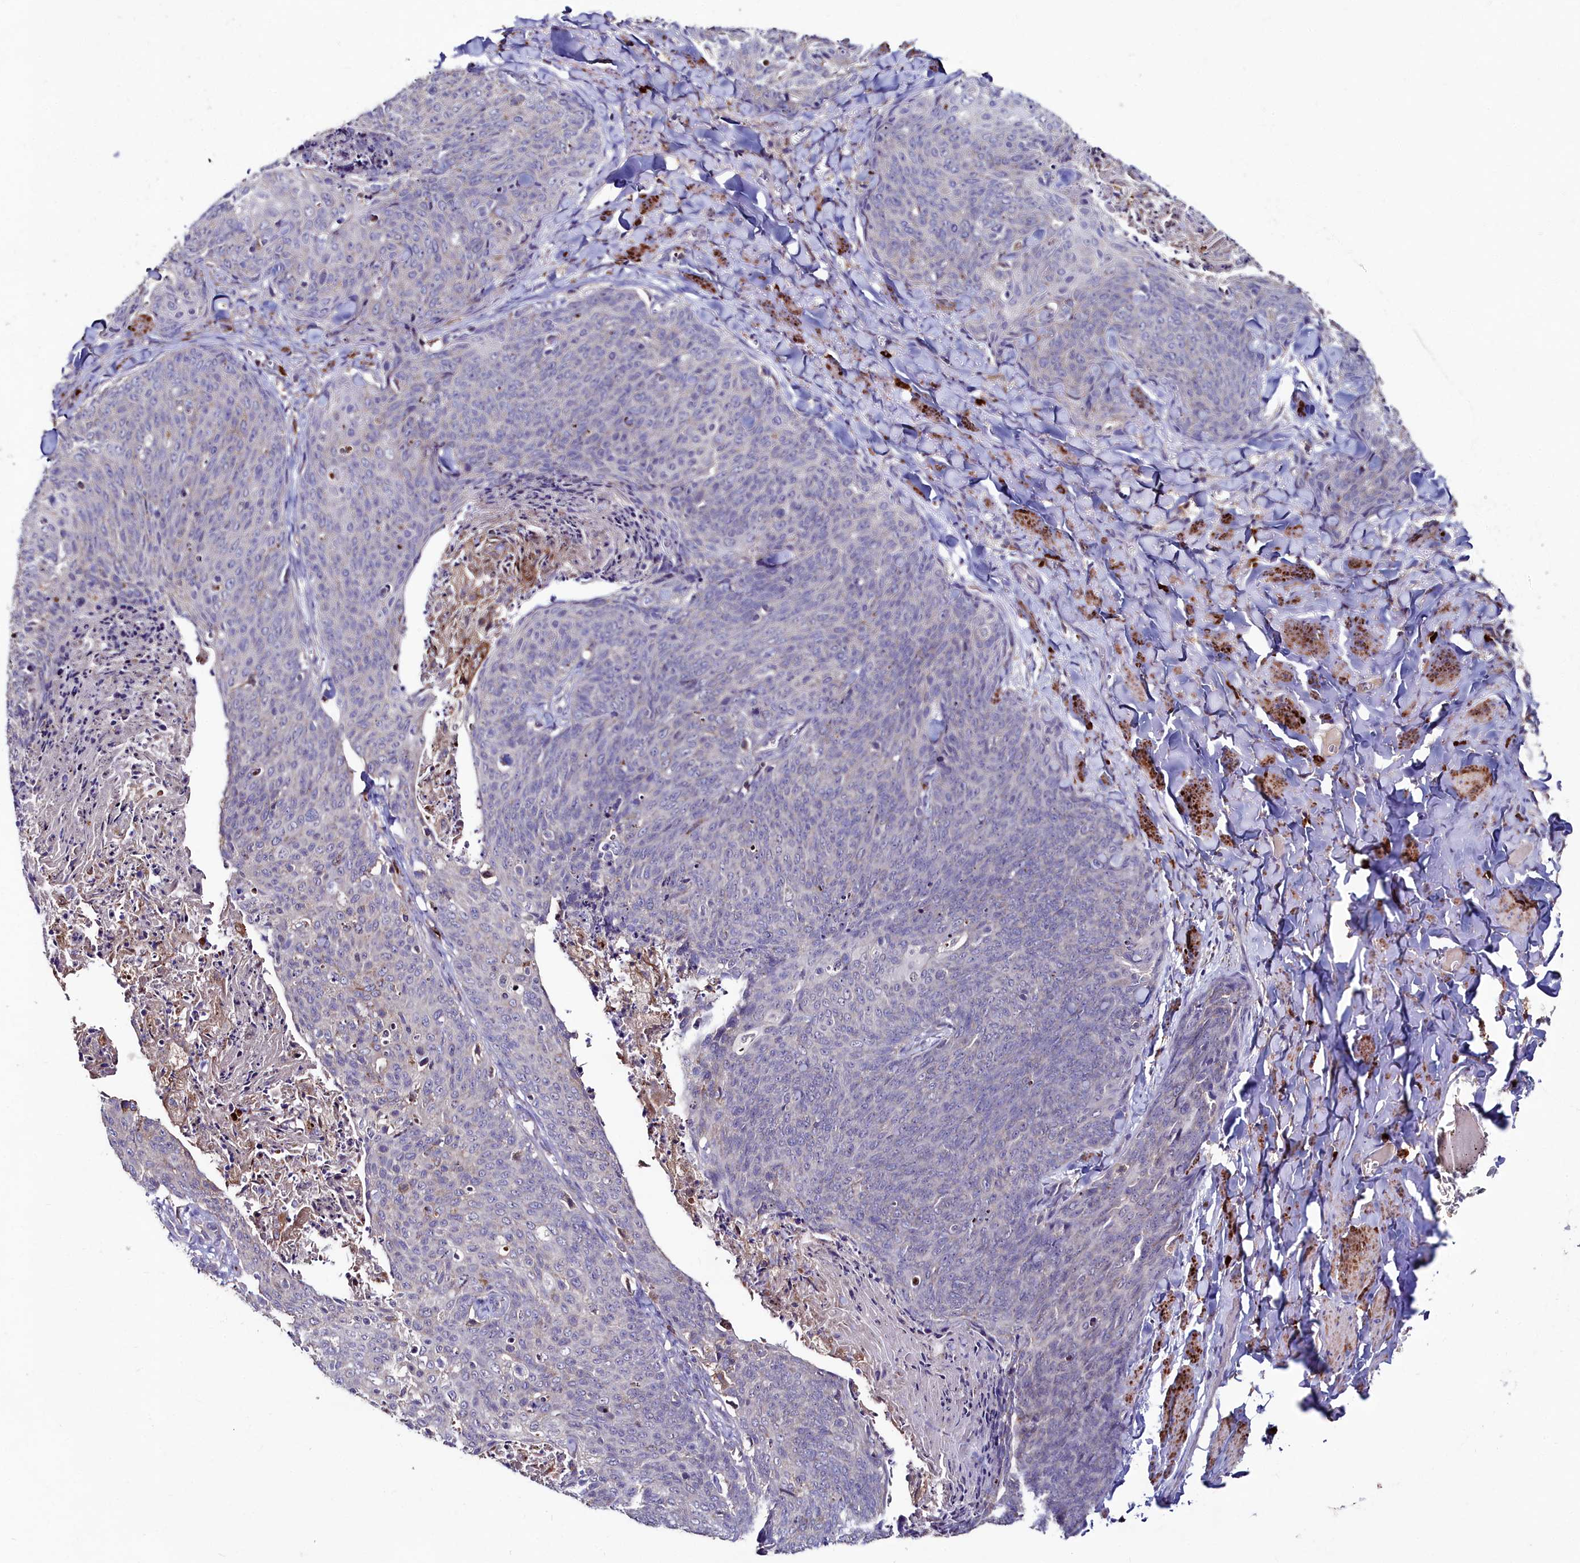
{"staining": {"intensity": "negative", "quantity": "none", "location": "none"}, "tissue": "skin cancer", "cell_type": "Tumor cells", "image_type": "cancer", "snomed": [{"axis": "morphology", "description": "Squamous cell carcinoma, NOS"}, {"axis": "topography", "description": "Skin"}, {"axis": "topography", "description": "Vulva"}], "caption": "Squamous cell carcinoma (skin) was stained to show a protein in brown. There is no significant expression in tumor cells.", "gene": "AMBRA1", "patient": {"sex": "female", "age": 85}}